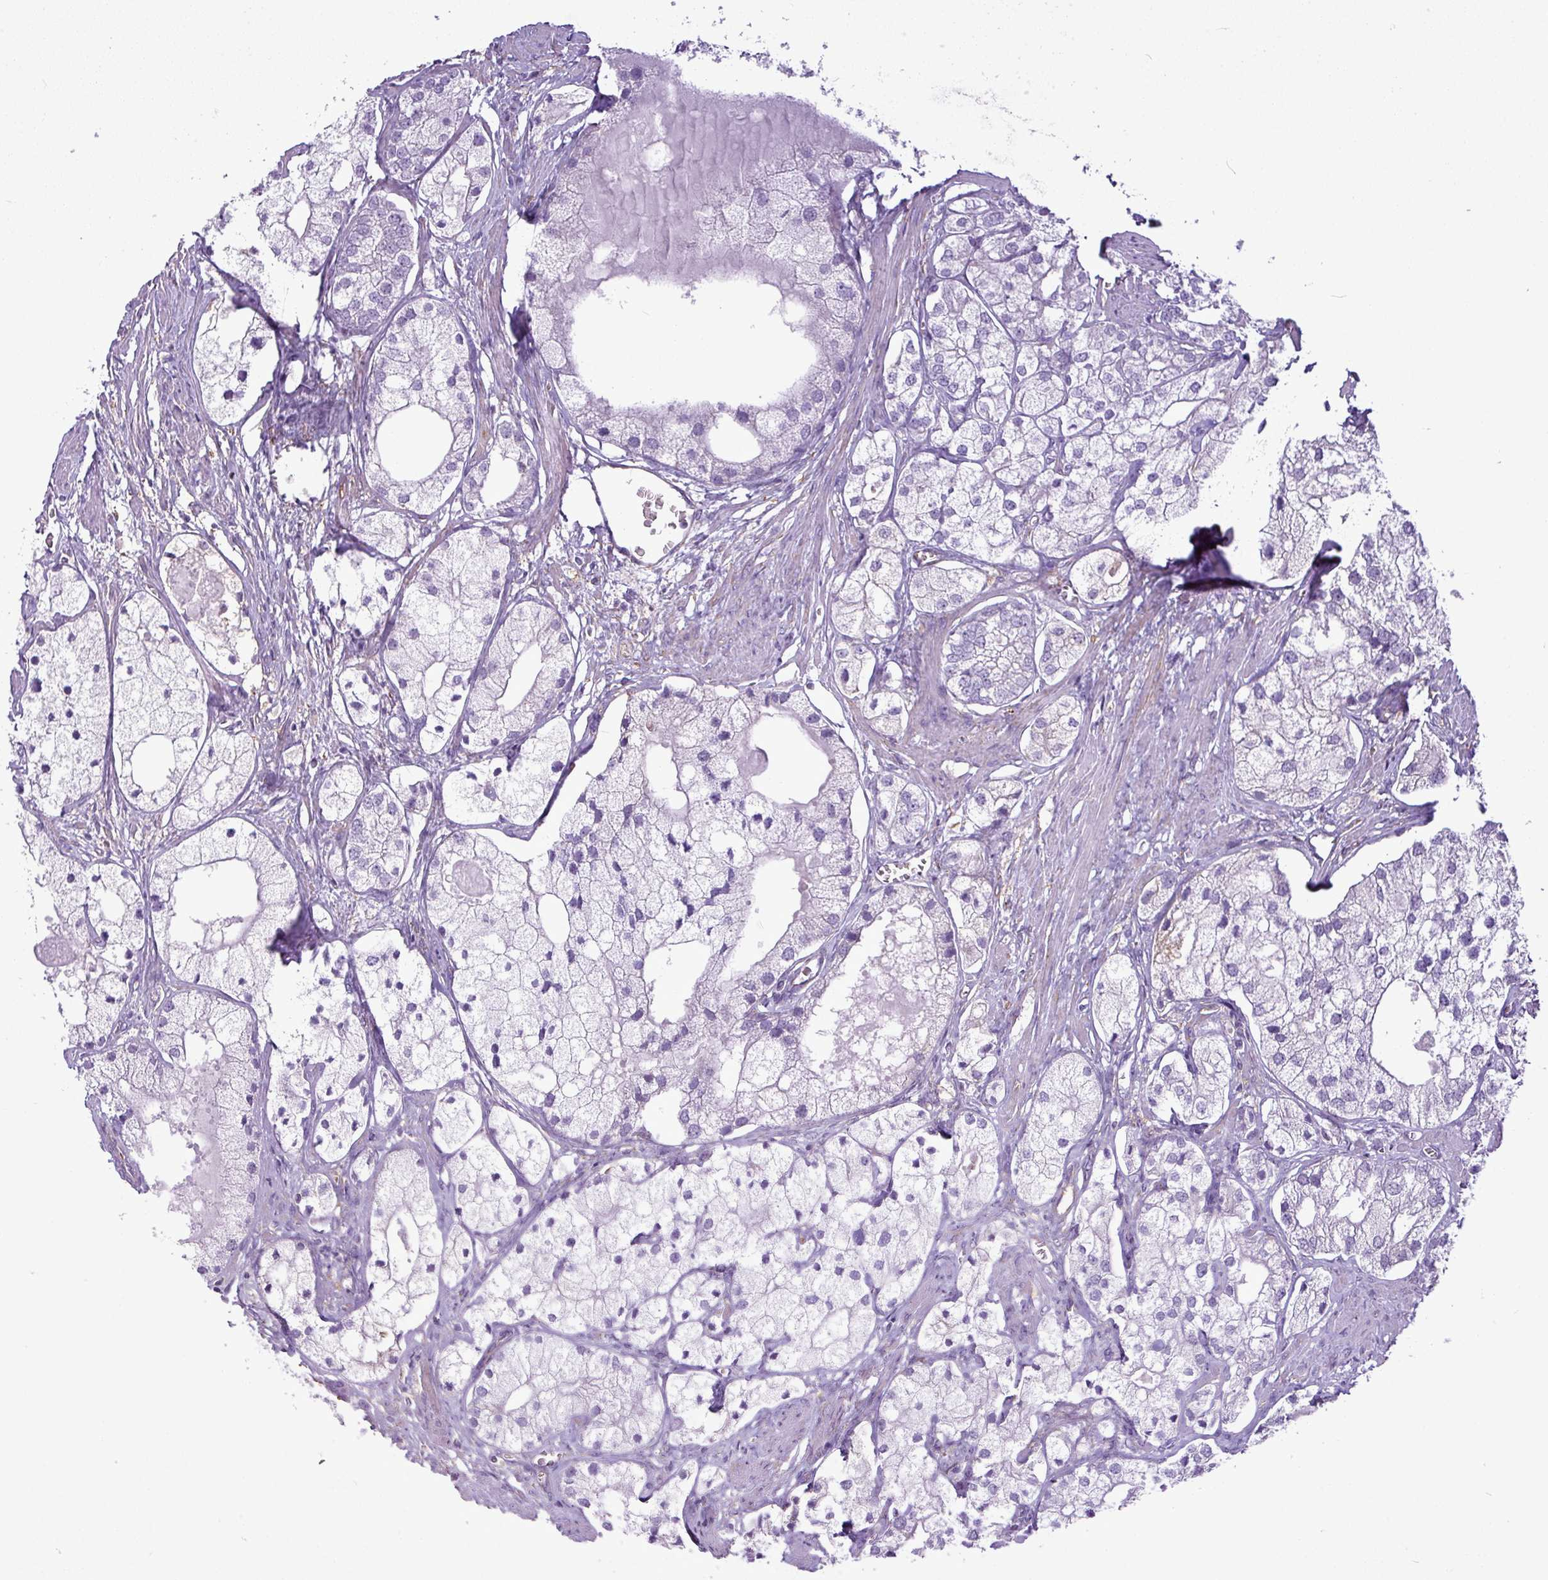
{"staining": {"intensity": "negative", "quantity": "none", "location": "none"}, "tissue": "prostate cancer", "cell_type": "Tumor cells", "image_type": "cancer", "snomed": [{"axis": "morphology", "description": "Adenocarcinoma, Low grade"}, {"axis": "topography", "description": "Prostate"}], "caption": "Tumor cells show no significant protein staining in adenocarcinoma (low-grade) (prostate).", "gene": "XNDC1N", "patient": {"sex": "male", "age": 69}}